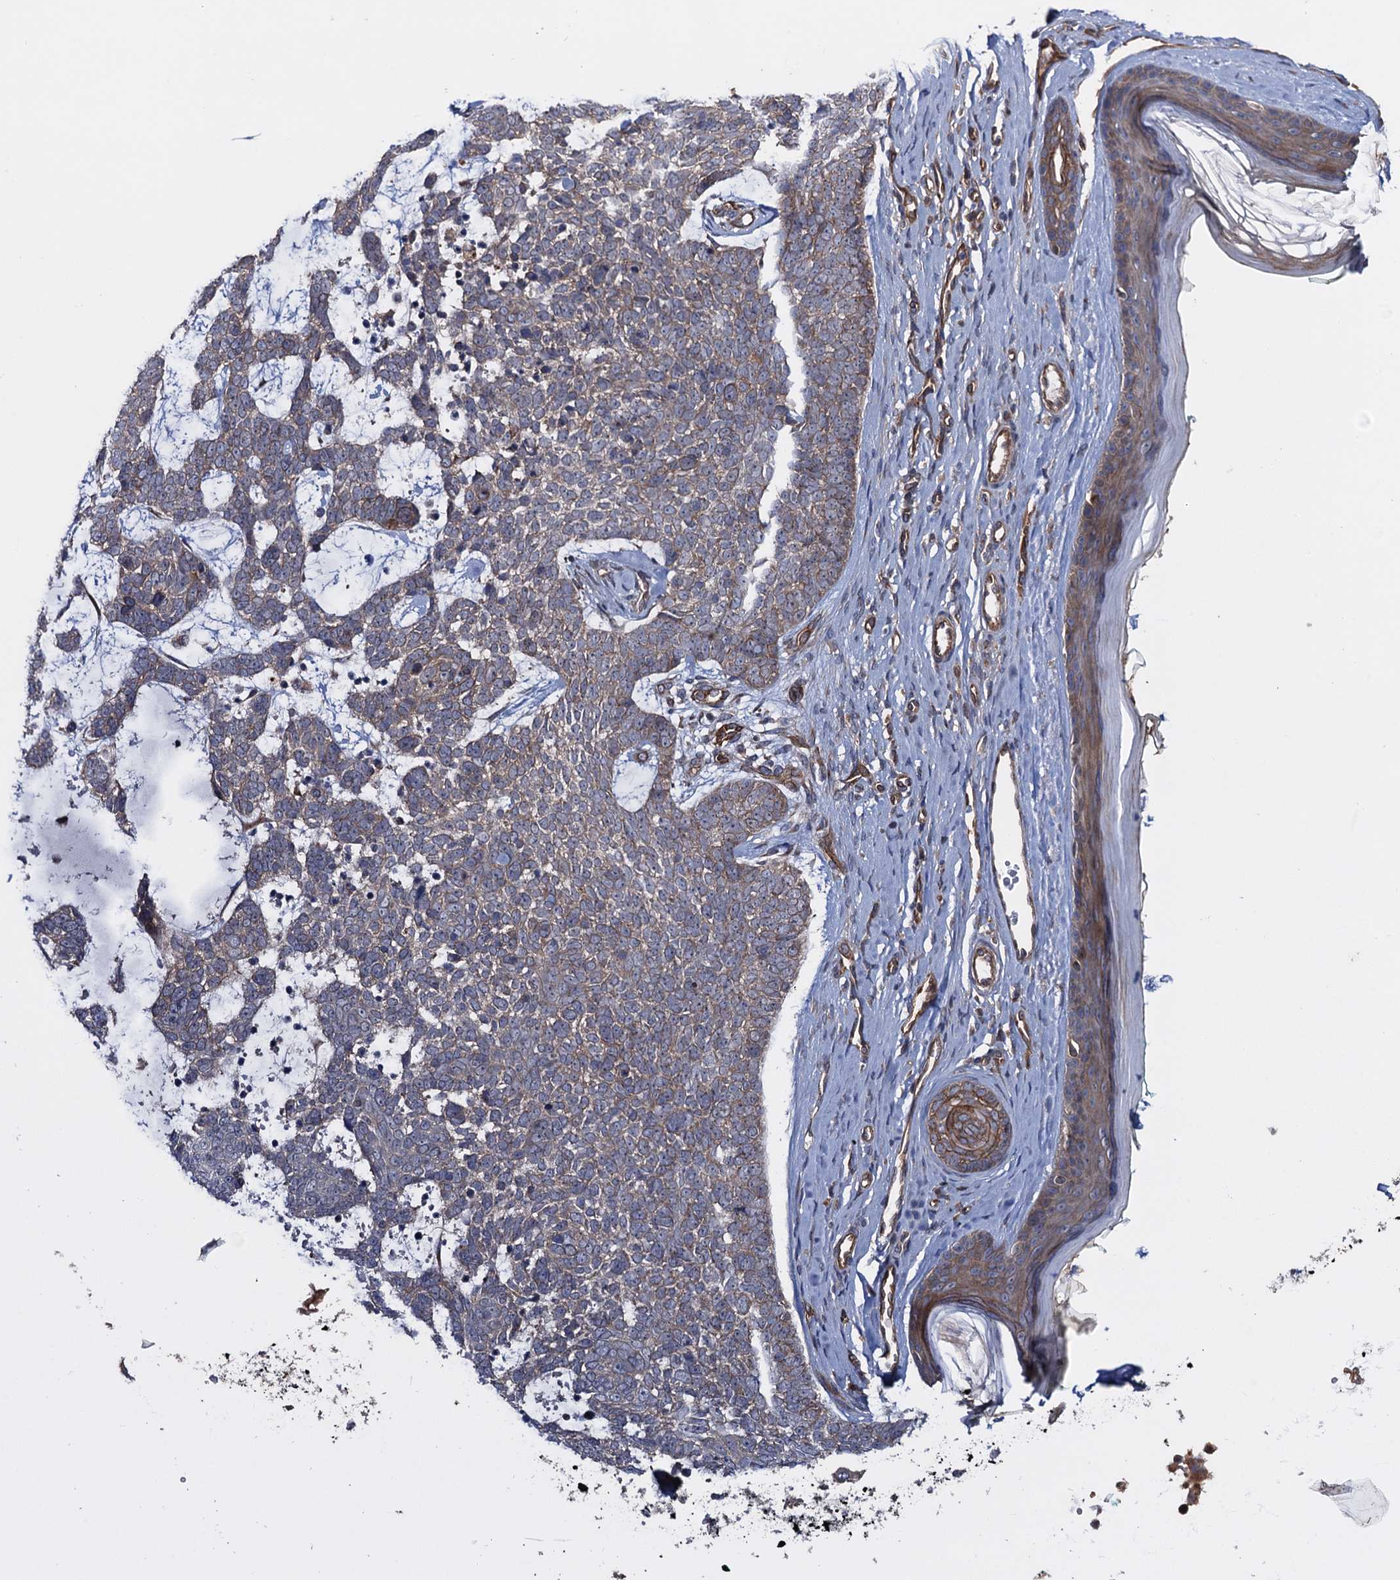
{"staining": {"intensity": "weak", "quantity": "25%-75%", "location": "cytoplasmic/membranous"}, "tissue": "skin cancer", "cell_type": "Tumor cells", "image_type": "cancer", "snomed": [{"axis": "morphology", "description": "Basal cell carcinoma"}, {"axis": "topography", "description": "Skin"}], "caption": "There is low levels of weak cytoplasmic/membranous positivity in tumor cells of skin cancer, as demonstrated by immunohistochemical staining (brown color).", "gene": "HAUS1", "patient": {"sex": "female", "age": 81}}